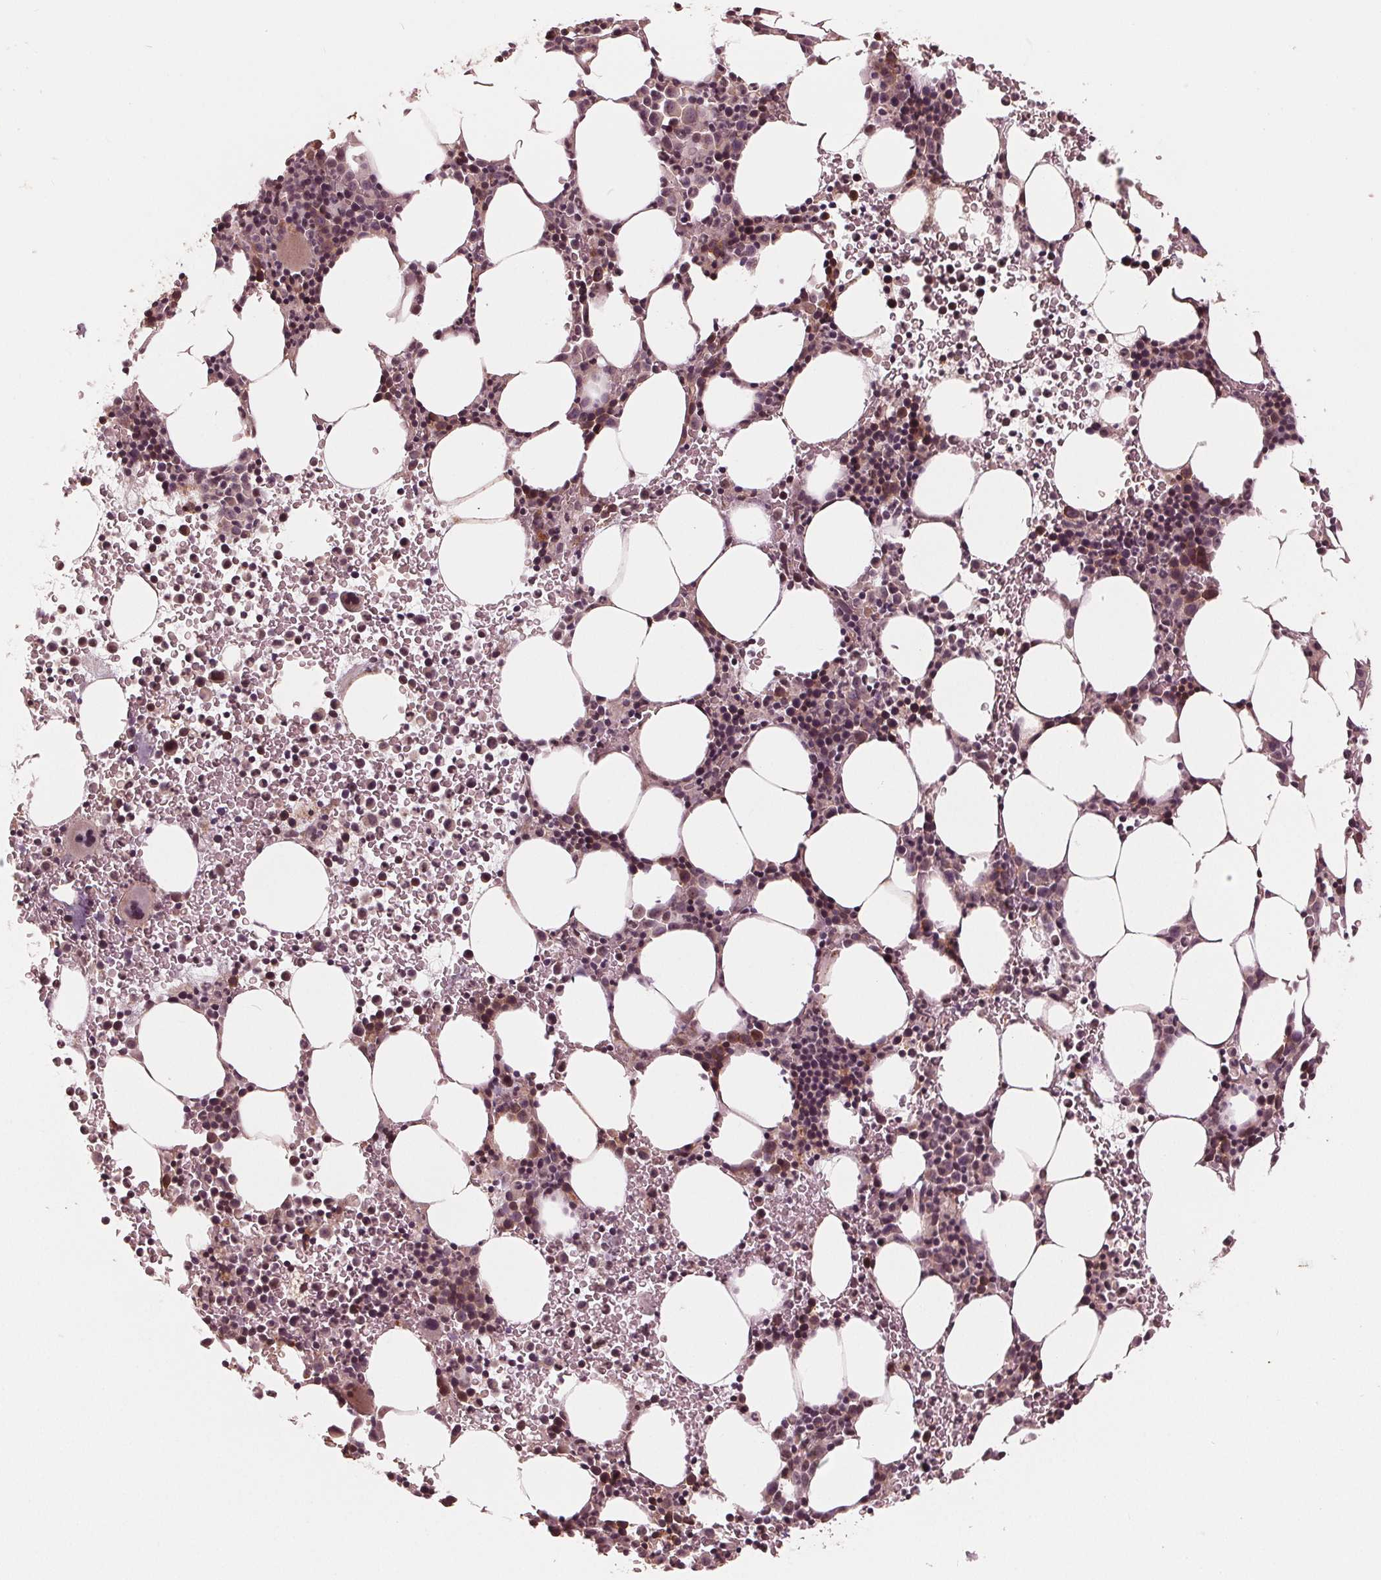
{"staining": {"intensity": "moderate", "quantity": "<25%", "location": "nuclear"}, "tissue": "bone marrow", "cell_type": "Hematopoietic cells", "image_type": "normal", "snomed": [{"axis": "morphology", "description": "Normal tissue, NOS"}, {"axis": "topography", "description": "Bone marrow"}], "caption": "Immunohistochemistry (IHC) histopathology image of normal bone marrow stained for a protein (brown), which shows low levels of moderate nuclear positivity in approximately <25% of hematopoietic cells.", "gene": "ZNF471", "patient": {"sex": "male", "age": 58}}